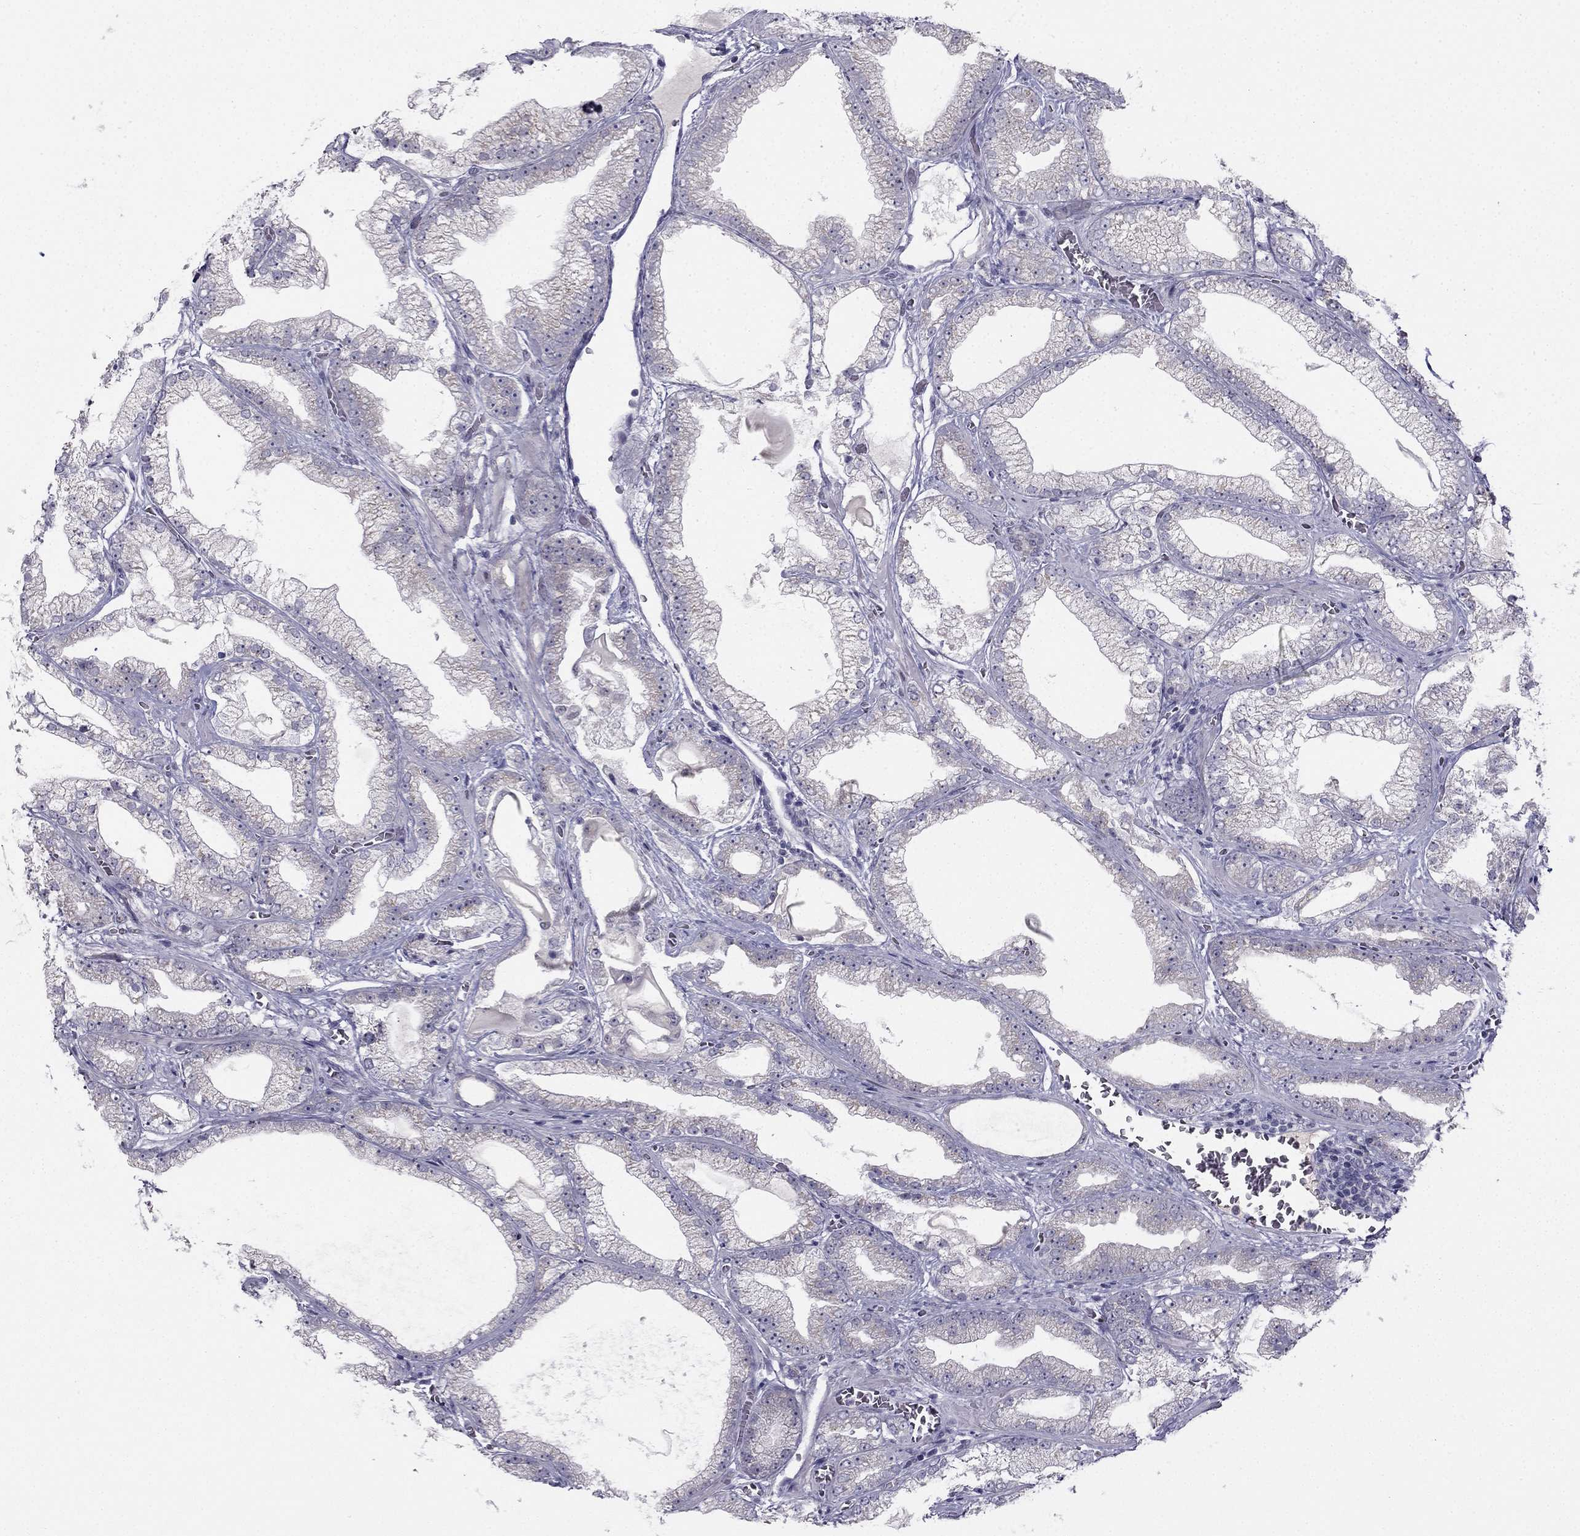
{"staining": {"intensity": "negative", "quantity": "none", "location": "none"}, "tissue": "prostate cancer", "cell_type": "Tumor cells", "image_type": "cancer", "snomed": [{"axis": "morphology", "description": "Adenocarcinoma, Low grade"}, {"axis": "topography", "description": "Prostate"}], "caption": "The micrograph displays no staining of tumor cells in prostate cancer (adenocarcinoma (low-grade)).", "gene": "TRPS1", "patient": {"sex": "male", "age": 57}}